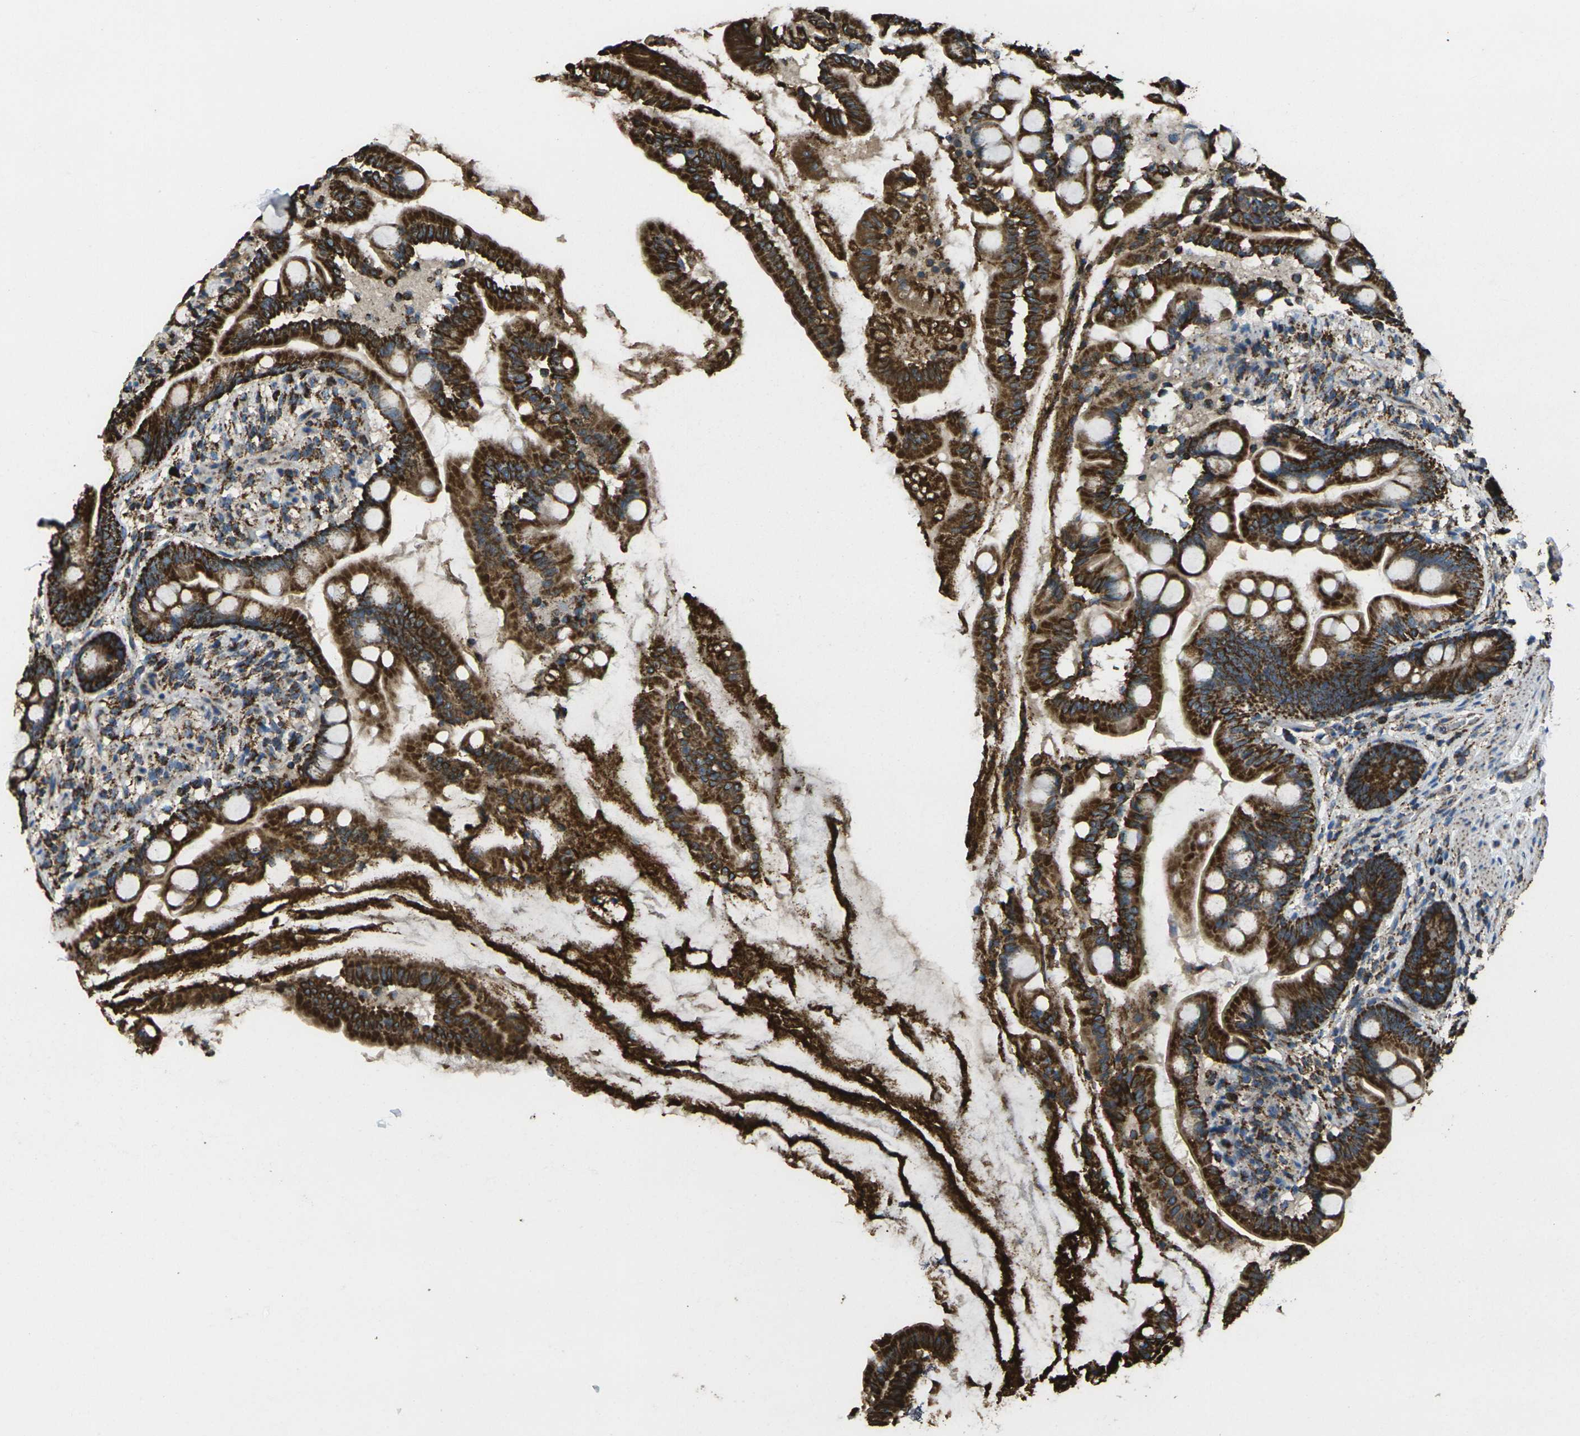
{"staining": {"intensity": "strong", "quantity": ">75%", "location": "cytoplasmic/membranous"}, "tissue": "small intestine", "cell_type": "Glandular cells", "image_type": "normal", "snomed": [{"axis": "morphology", "description": "Normal tissue, NOS"}, {"axis": "topography", "description": "Small intestine"}], "caption": "Glandular cells reveal high levels of strong cytoplasmic/membranous positivity in about >75% of cells in normal small intestine. (Brightfield microscopy of DAB IHC at high magnification).", "gene": "KLHL5", "patient": {"sex": "female", "age": 56}}